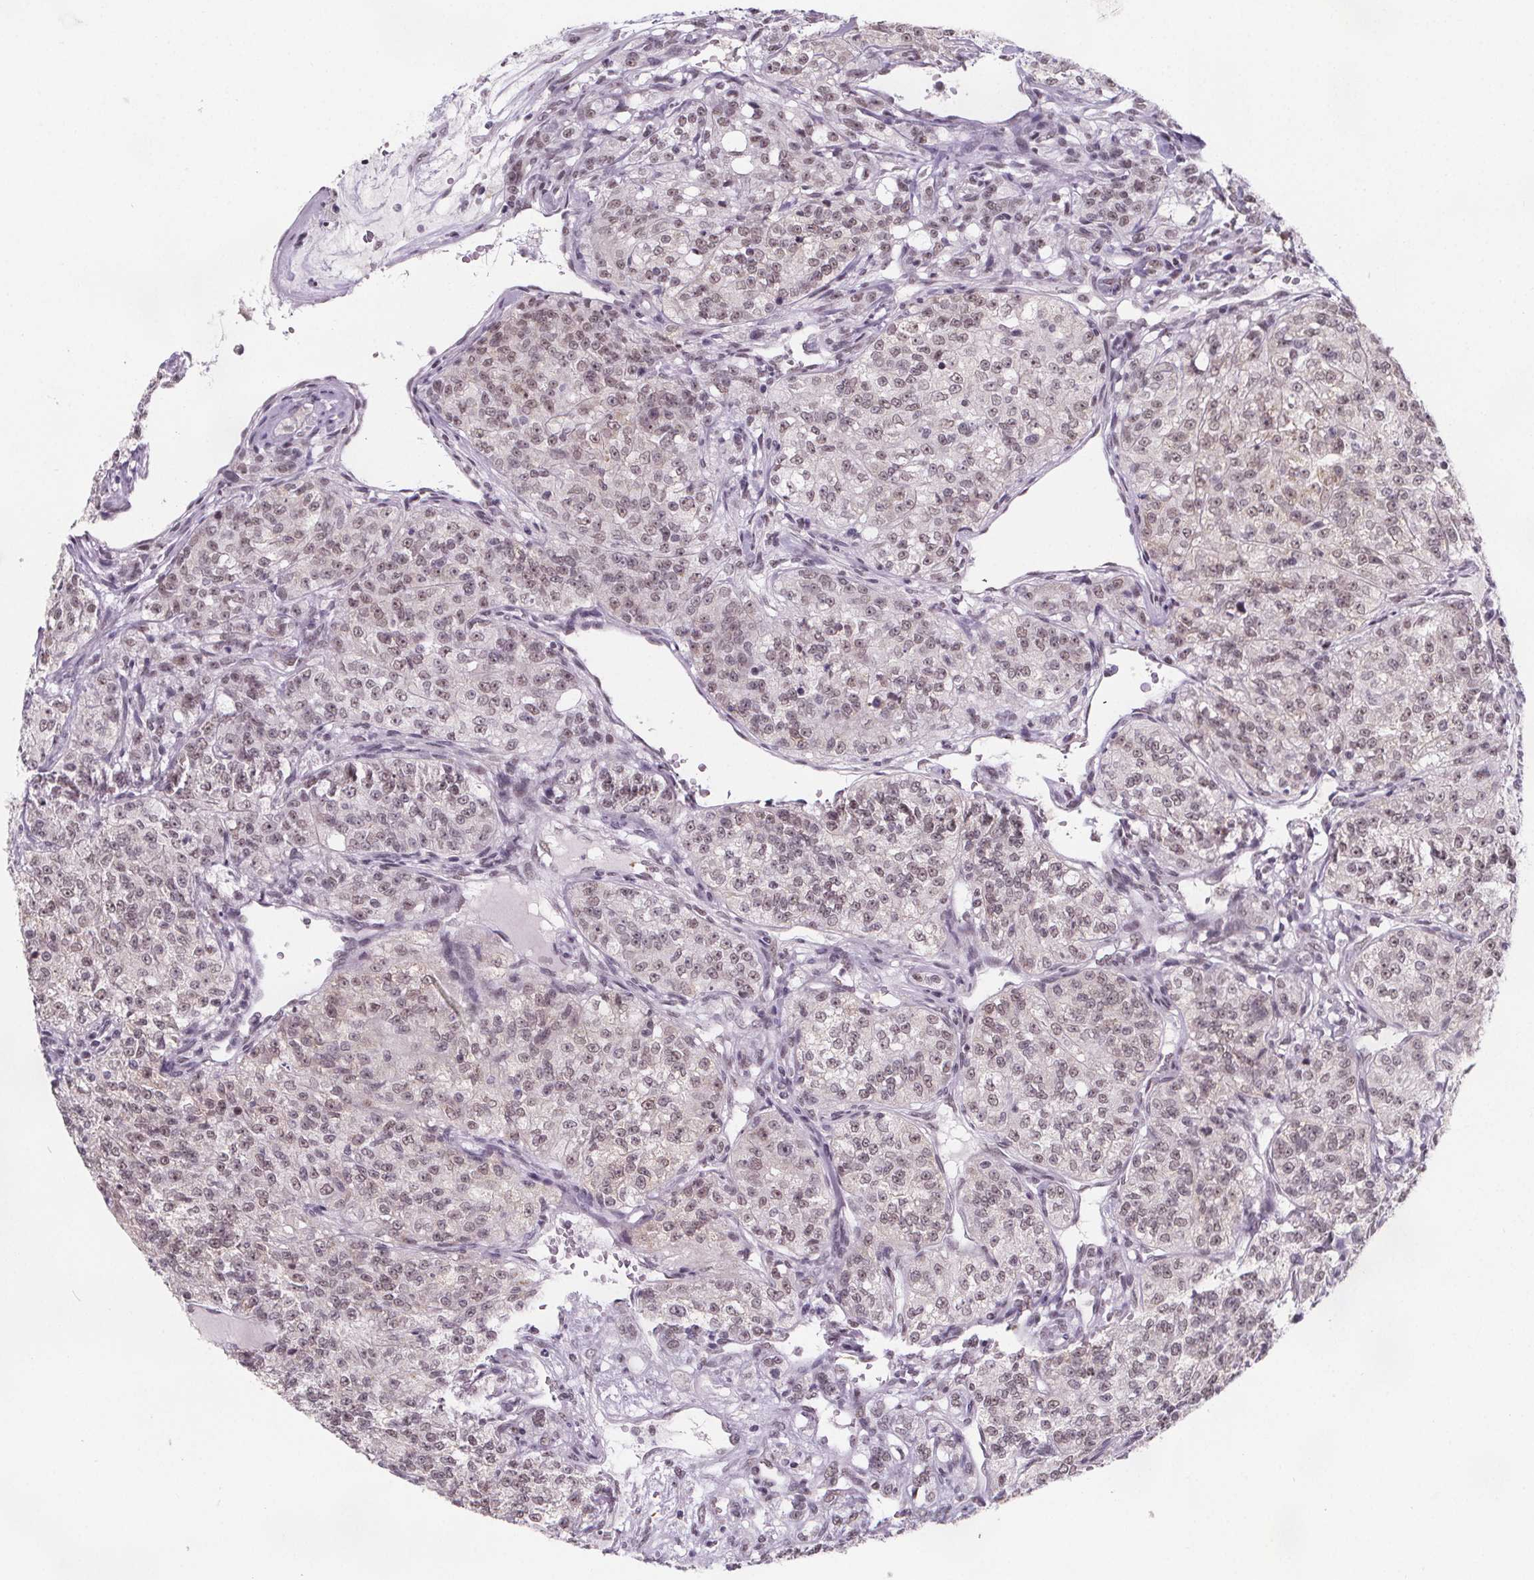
{"staining": {"intensity": "weak", "quantity": ">75%", "location": "nuclear"}, "tissue": "renal cancer", "cell_type": "Tumor cells", "image_type": "cancer", "snomed": [{"axis": "morphology", "description": "Adenocarcinoma, NOS"}, {"axis": "topography", "description": "Kidney"}], "caption": "The image reveals staining of renal adenocarcinoma, revealing weak nuclear protein expression (brown color) within tumor cells. Using DAB (brown) and hematoxylin (blue) stains, captured at high magnification using brightfield microscopy.", "gene": "ZNF572", "patient": {"sex": "female", "age": 63}}